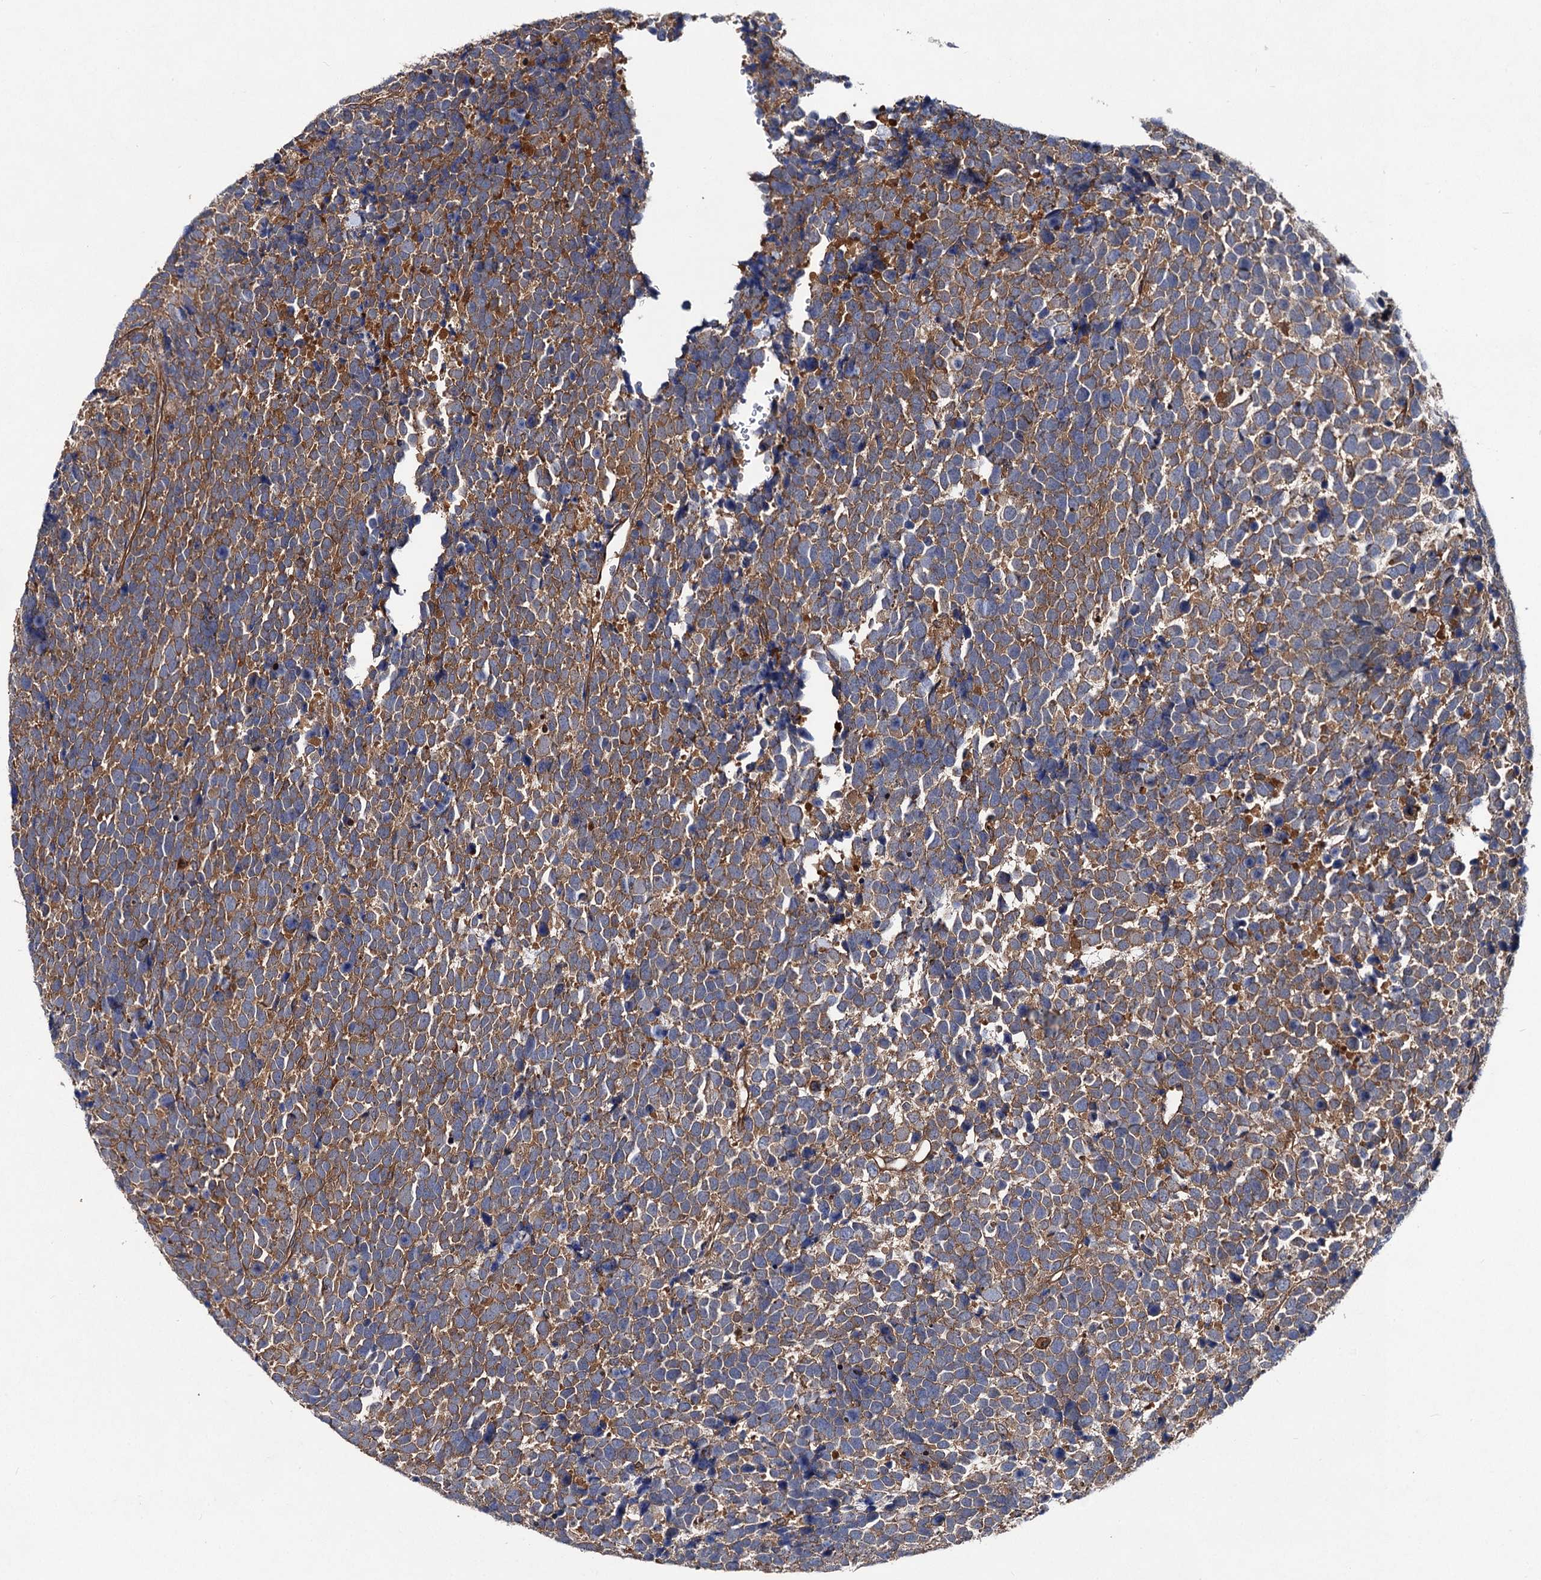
{"staining": {"intensity": "moderate", "quantity": ">75%", "location": "cytoplasmic/membranous"}, "tissue": "urothelial cancer", "cell_type": "Tumor cells", "image_type": "cancer", "snomed": [{"axis": "morphology", "description": "Urothelial carcinoma, High grade"}, {"axis": "topography", "description": "Urinary bladder"}], "caption": "Urothelial carcinoma (high-grade) stained with DAB (3,3'-diaminobenzidine) immunohistochemistry demonstrates medium levels of moderate cytoplasmic/membranous staining in about >75% of tumor cells. The staining was performed using DAB, with brown indicating positive protein expression. Nuclei are stained blue with hematoxylin.", "gene": "VPS29", "patient": {"sex": "female", "age": 82}}